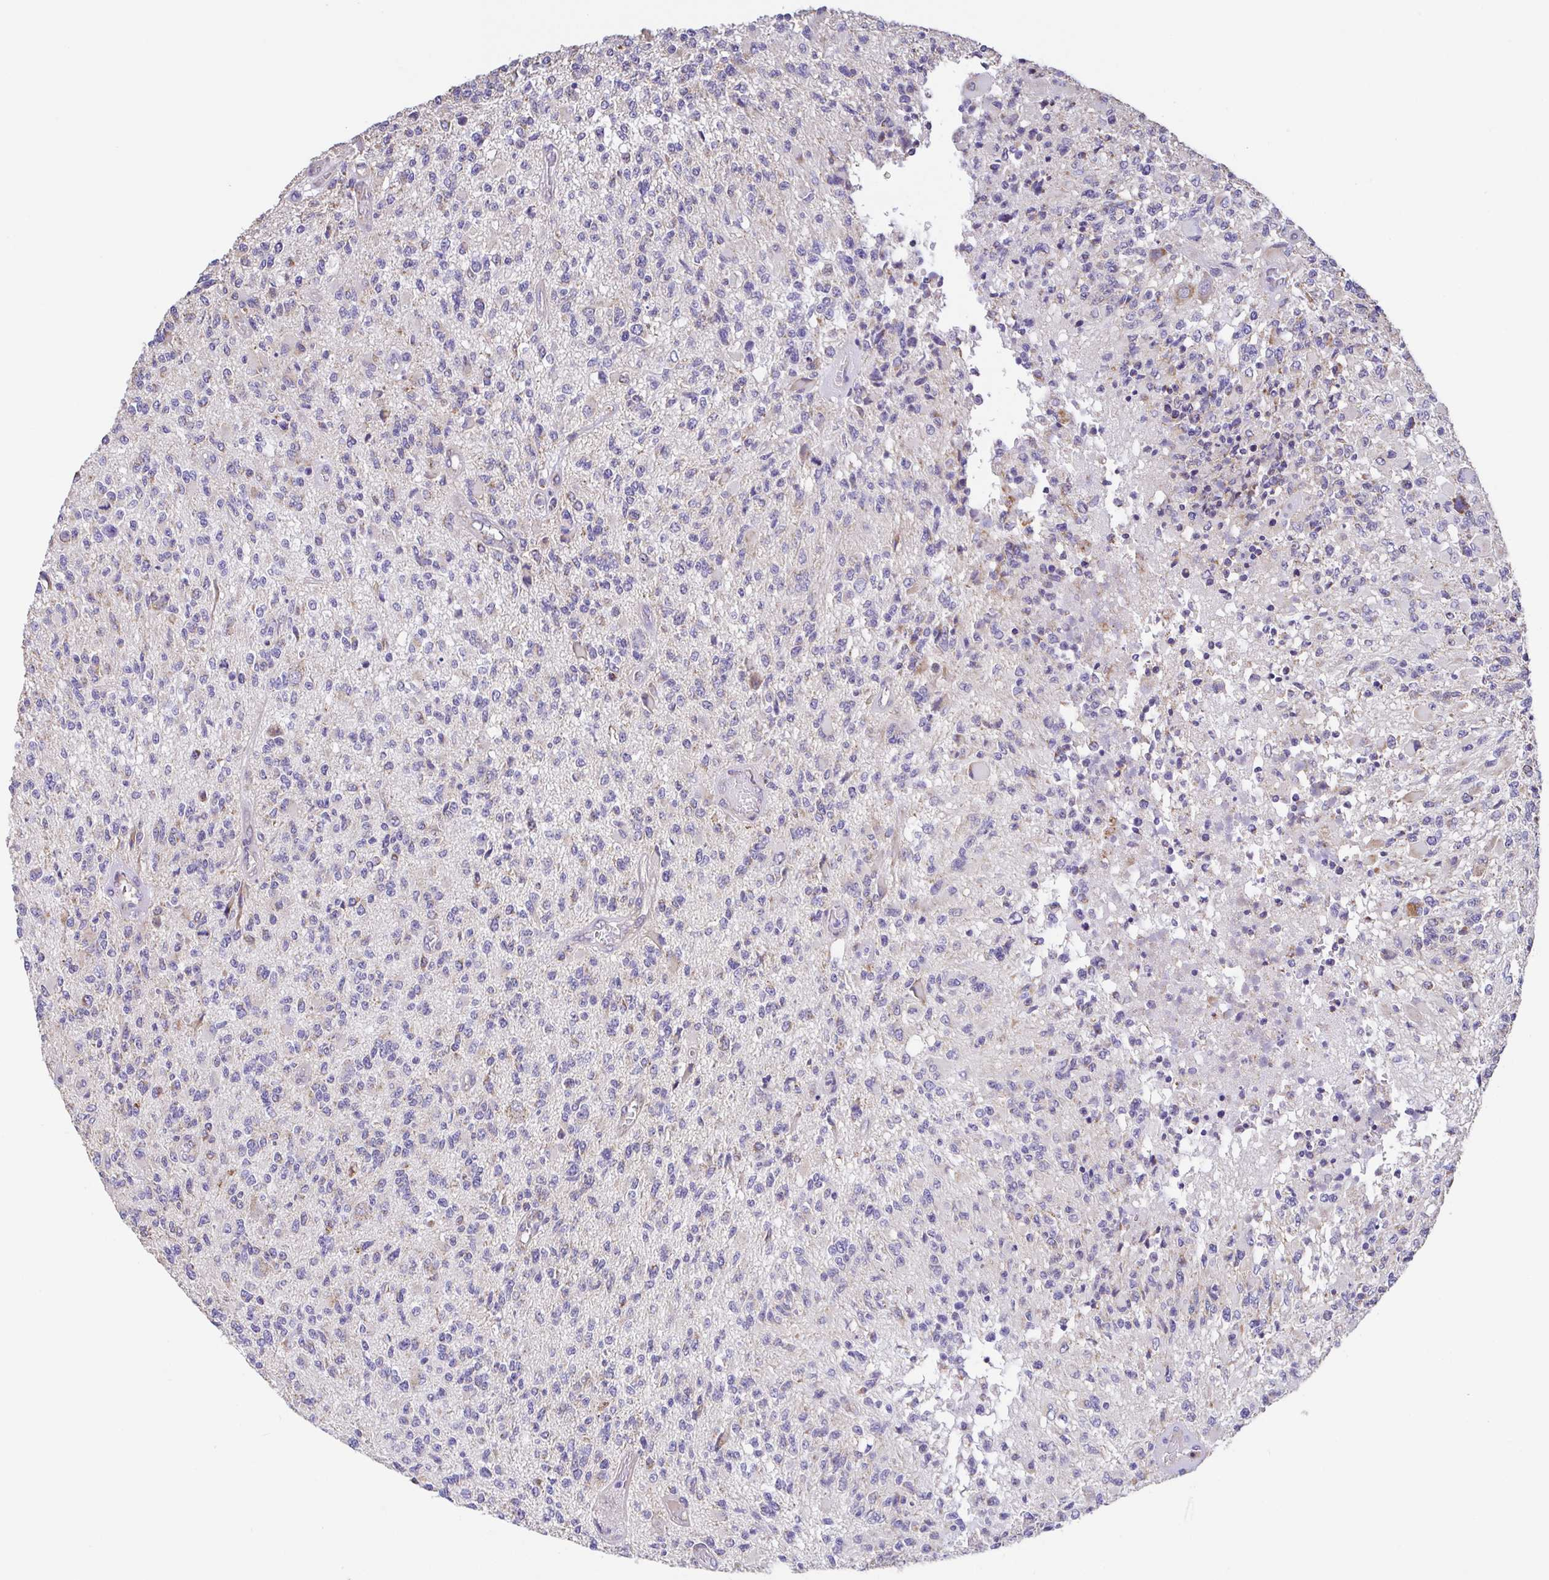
{"staining": {"intensity": "negative", "quantity": "none", "location": "none"}, "tissue": "glioma", "cell_type": "Tumor cells", "image_type": "cancer", "snomed": [{"axis": "morphology", "description": "Glioma, malignant, High grade"}, {"axis": "topography", "description": "Brain"}], "caption": "A photomicrograph of human glioma is negative for staining in tumor cells.", "gene": "GINM1", "patient": {"sex": "female", "age": 63}}